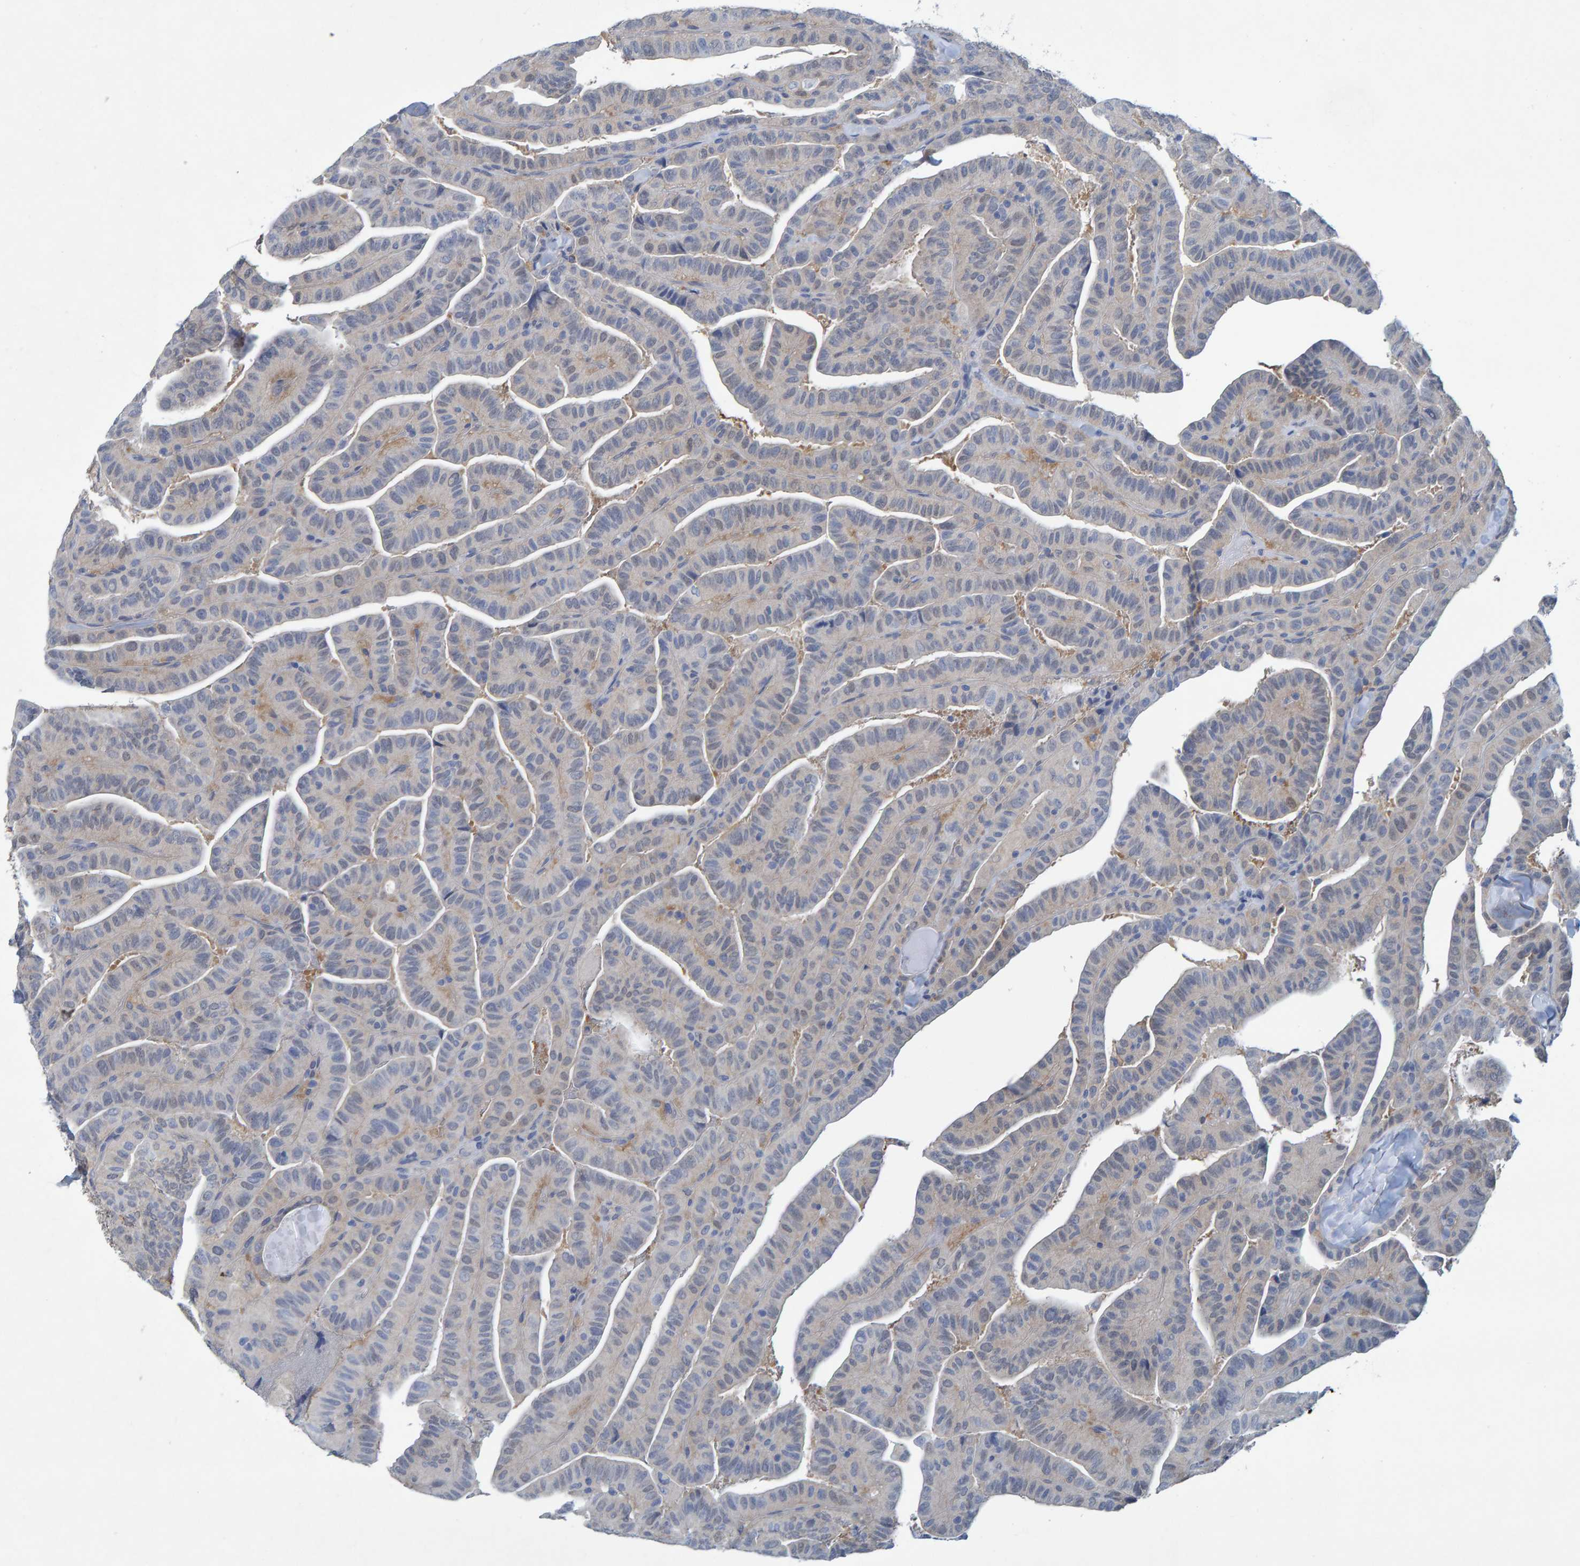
{"staining": {"intensity": "negative", "quantity": "none", "location": "none"}, "tissue": "thyroid cancer", "cell_type": "Tumor cells", "image_type": "cancer", "snomed": [{"axis": "morphology", "description": "Papillary adenocarcinoma, NOS"}, {"axis": "topography", "description": "Thyroid gland"}], "caption": "Papillary adenocarcinoma (thyroid) was stained to show a protein in brown. There is no significant staining in tumor cells.", "gene": "ALAD", "patient": {"sex": "male", "age": 77}}